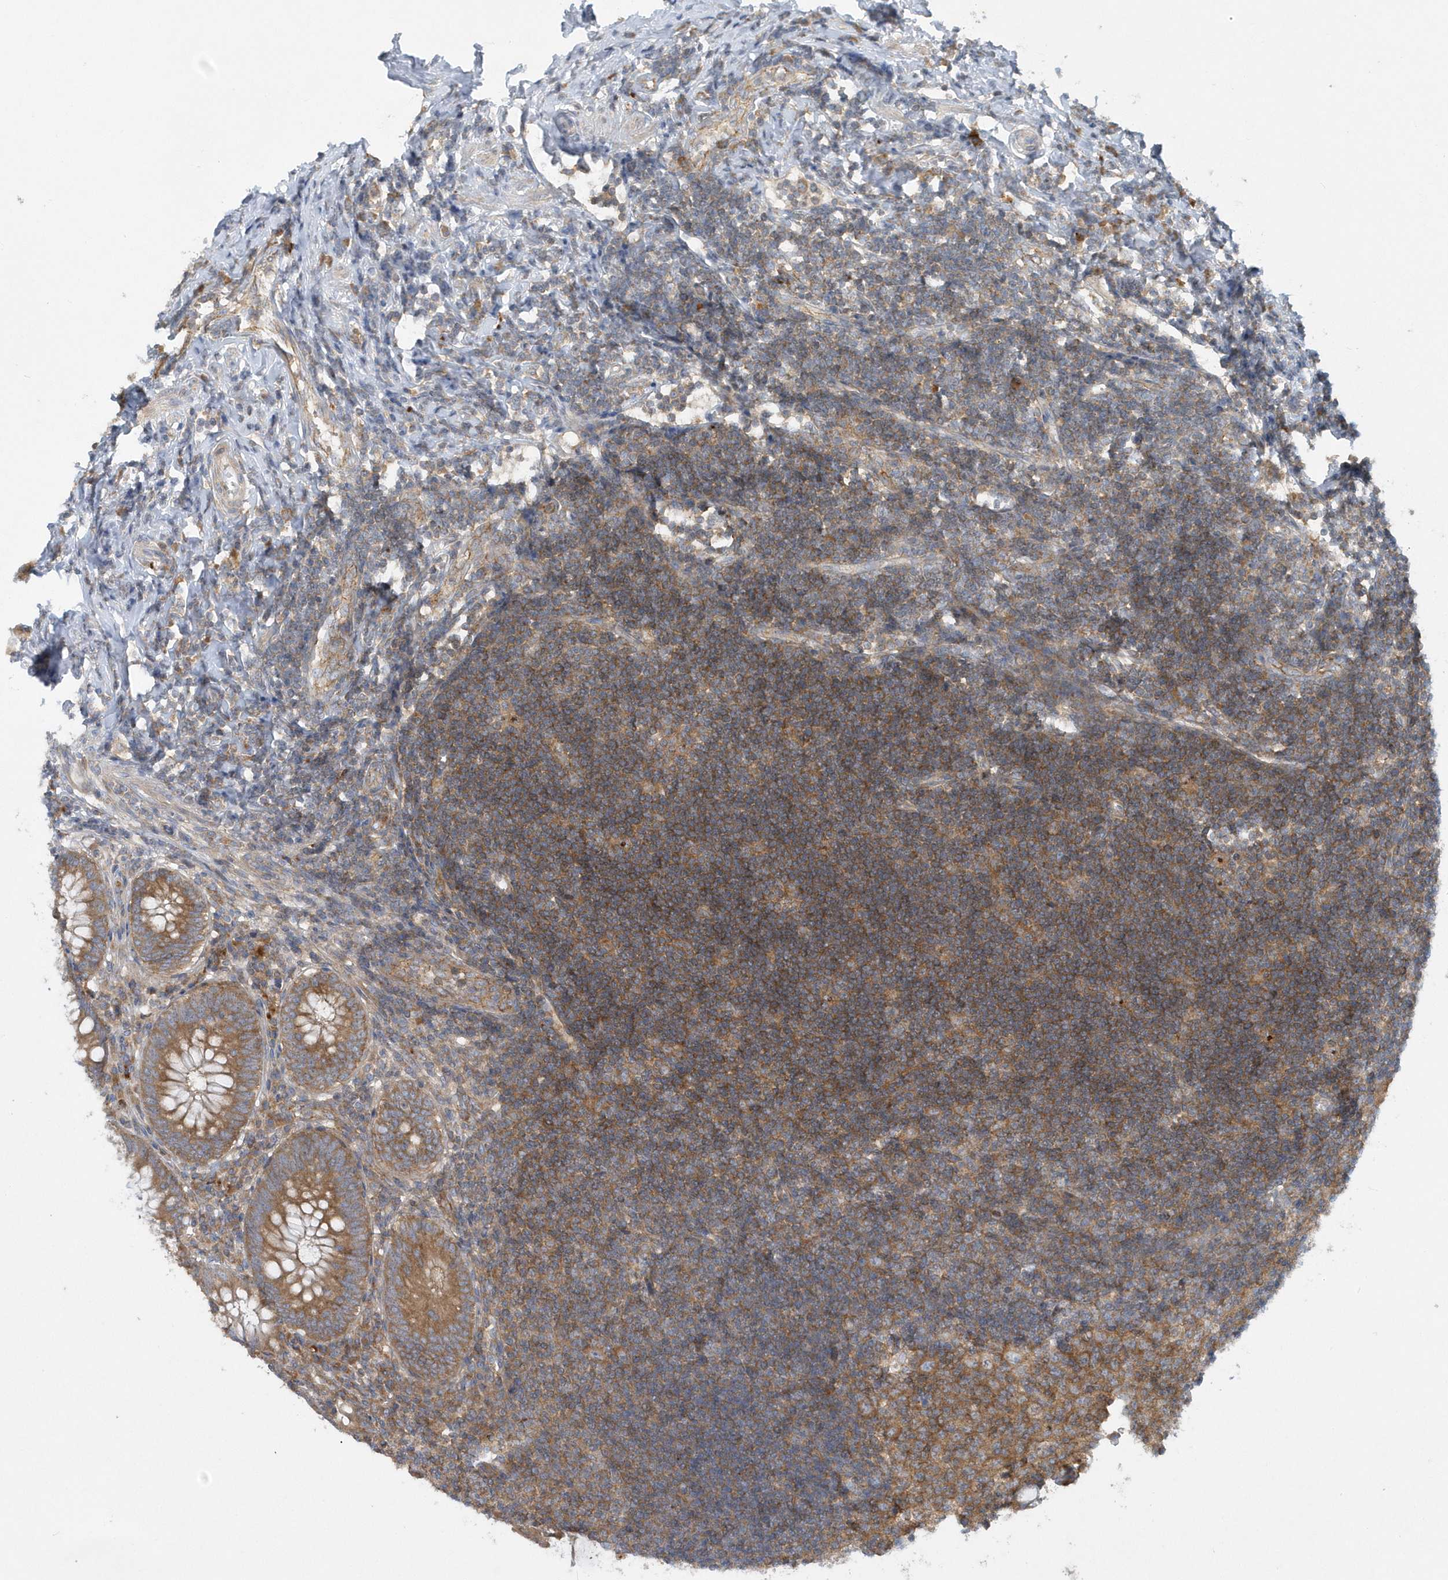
{"staining": {"intensity": "moderate", "quantity": ">75%", "location": "cytoplasmic/membranous"}, "tissue": "appendix", "cell_type": "Glandular cells", "image_type": "normal", "snomed": [{"axis": "morphology", "description": "Normal tissue, NOS"}, {"axis": "topography", "description": "Appendix"}], "caption": "Appendix stained with a protein marker reveals moderate staining in glandular cells.", "gene": "CNOT10", "patient": {"sex": "female", "age": 54}}